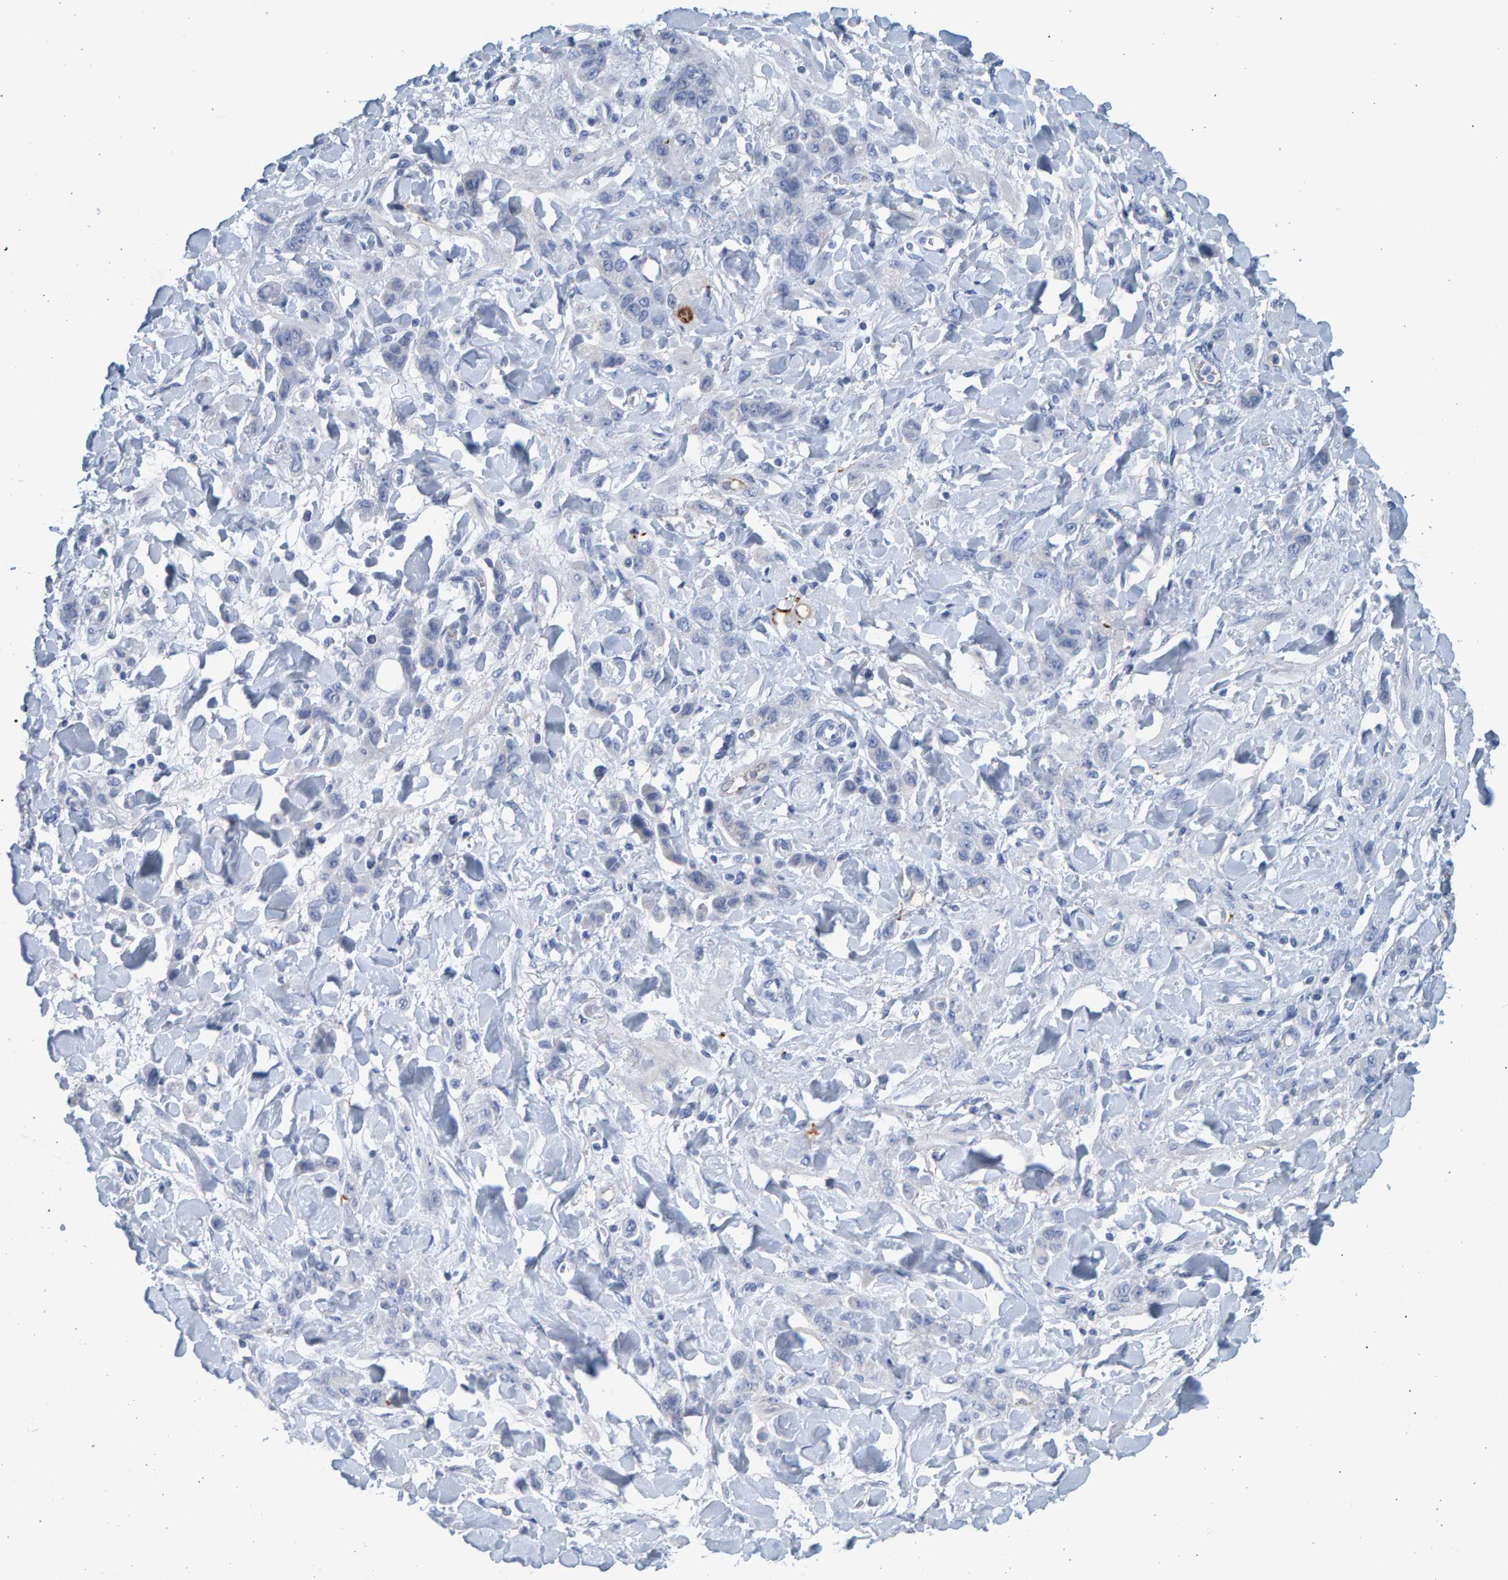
{"staining": {"intensity": "negative", "quantity": "none", "location": "none"}, "tissue": "stomach cancer", "cell_type": "Tumor cells", "image_type": "cancer", "snomed": [{"axis": "morphology", "description": "Normal tissue, NOS"}, {"axis": "morphology", "description": "Adenocarcinoma, NOS"}, {"axis": "topography", "description": "Stomach"}], "caption": "The IHC photomicrograph has no significant expression in tumor cells of adenocarcinoma (stomach) tissue.", "gene": "SLC34A3", "patient": {"sex": "male", "age": 82}}